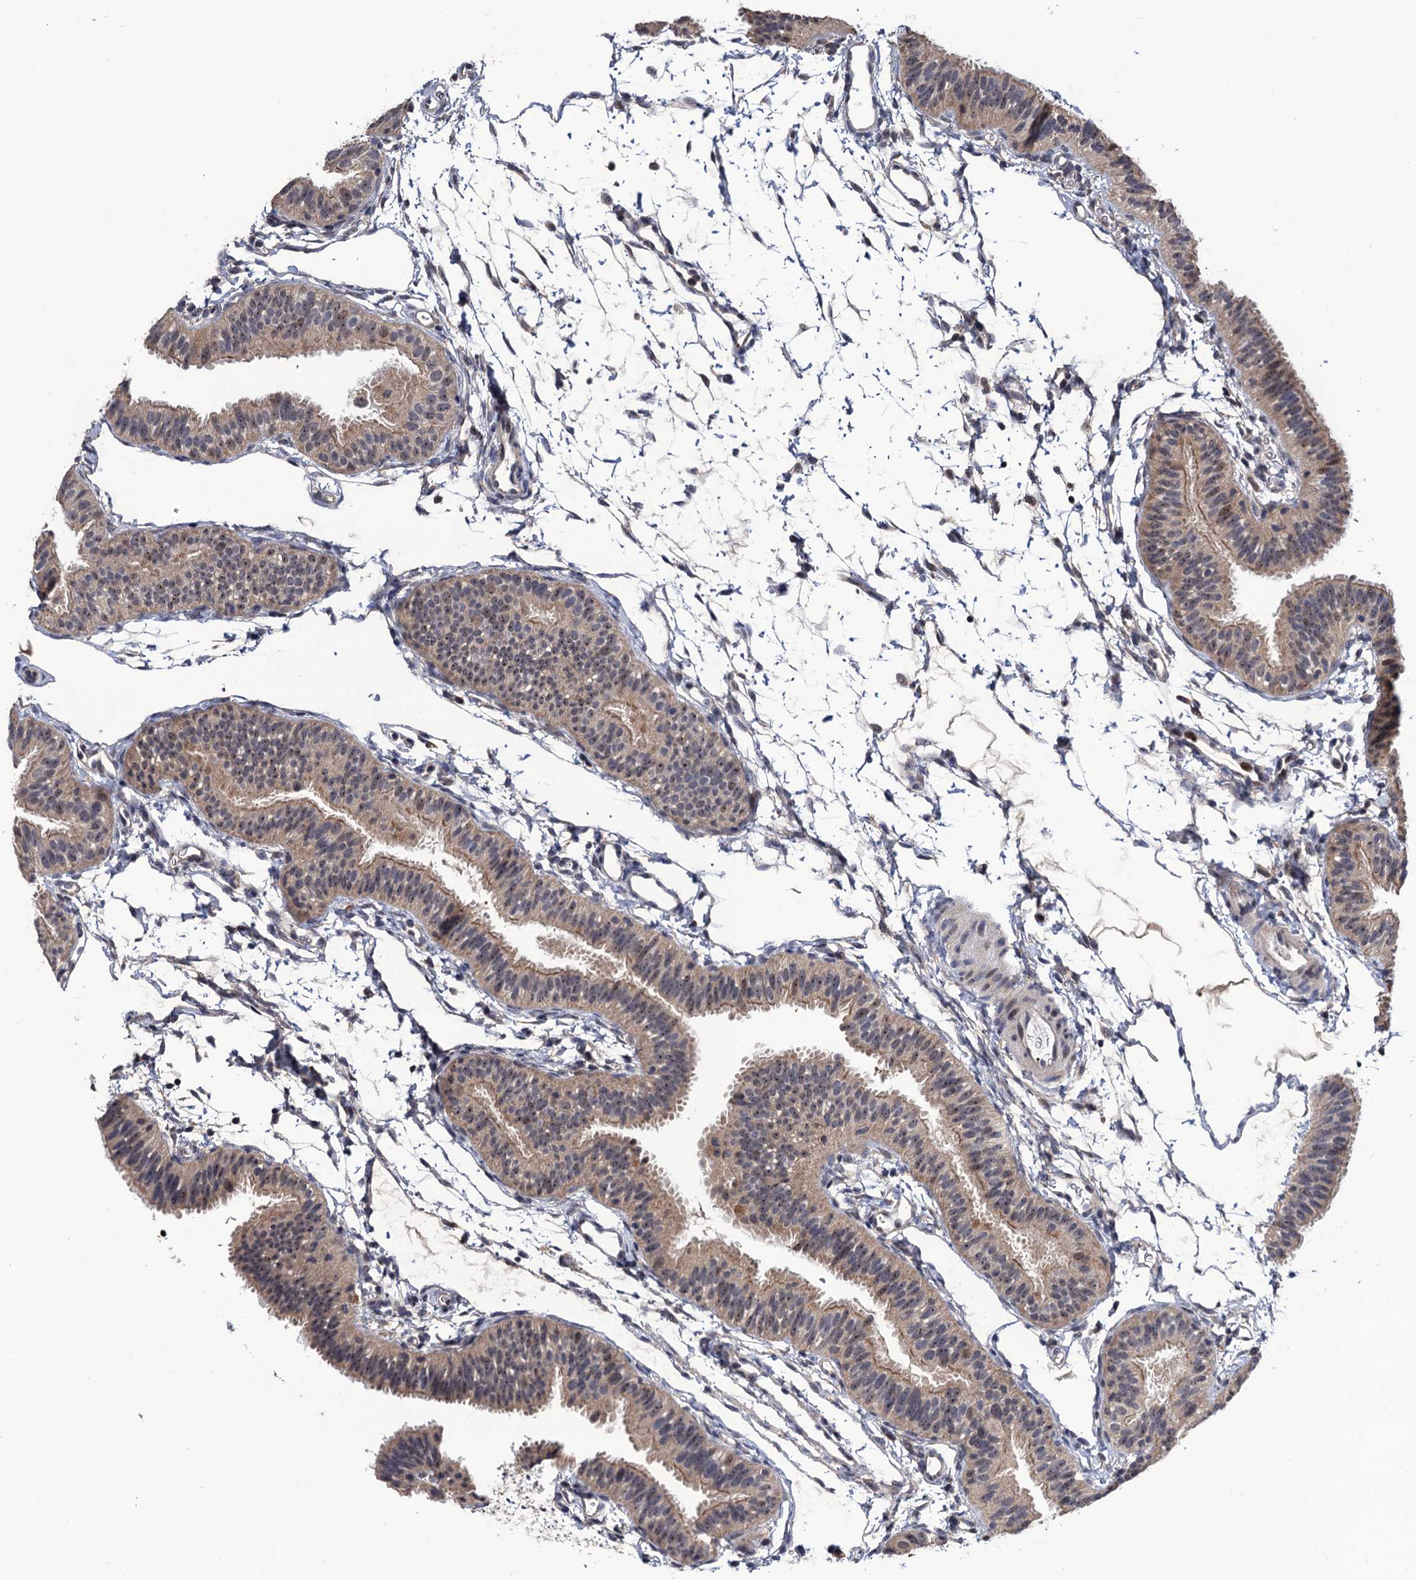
{"staining": {"intensity": "weak", "quantity": ">75%", "location": "cytoplasmic/membranous"}, "tissue": "fallopian tube", "cell_type": "Glandular cells", "image_type": "normal", "snomed": [{"axis": "morphology", "description": "Normal tissue, NOS"}, {"axis": "topography", "description": "Fallopian tube"}], "caption": "Fallopian tube stained with a brown dye demonstrates weak cytoplasmic/membranous positive positivity in approximately >75% of glandular cells.", "gene": "LRRC63", "patient": {"sex": "female", "age": 35}}